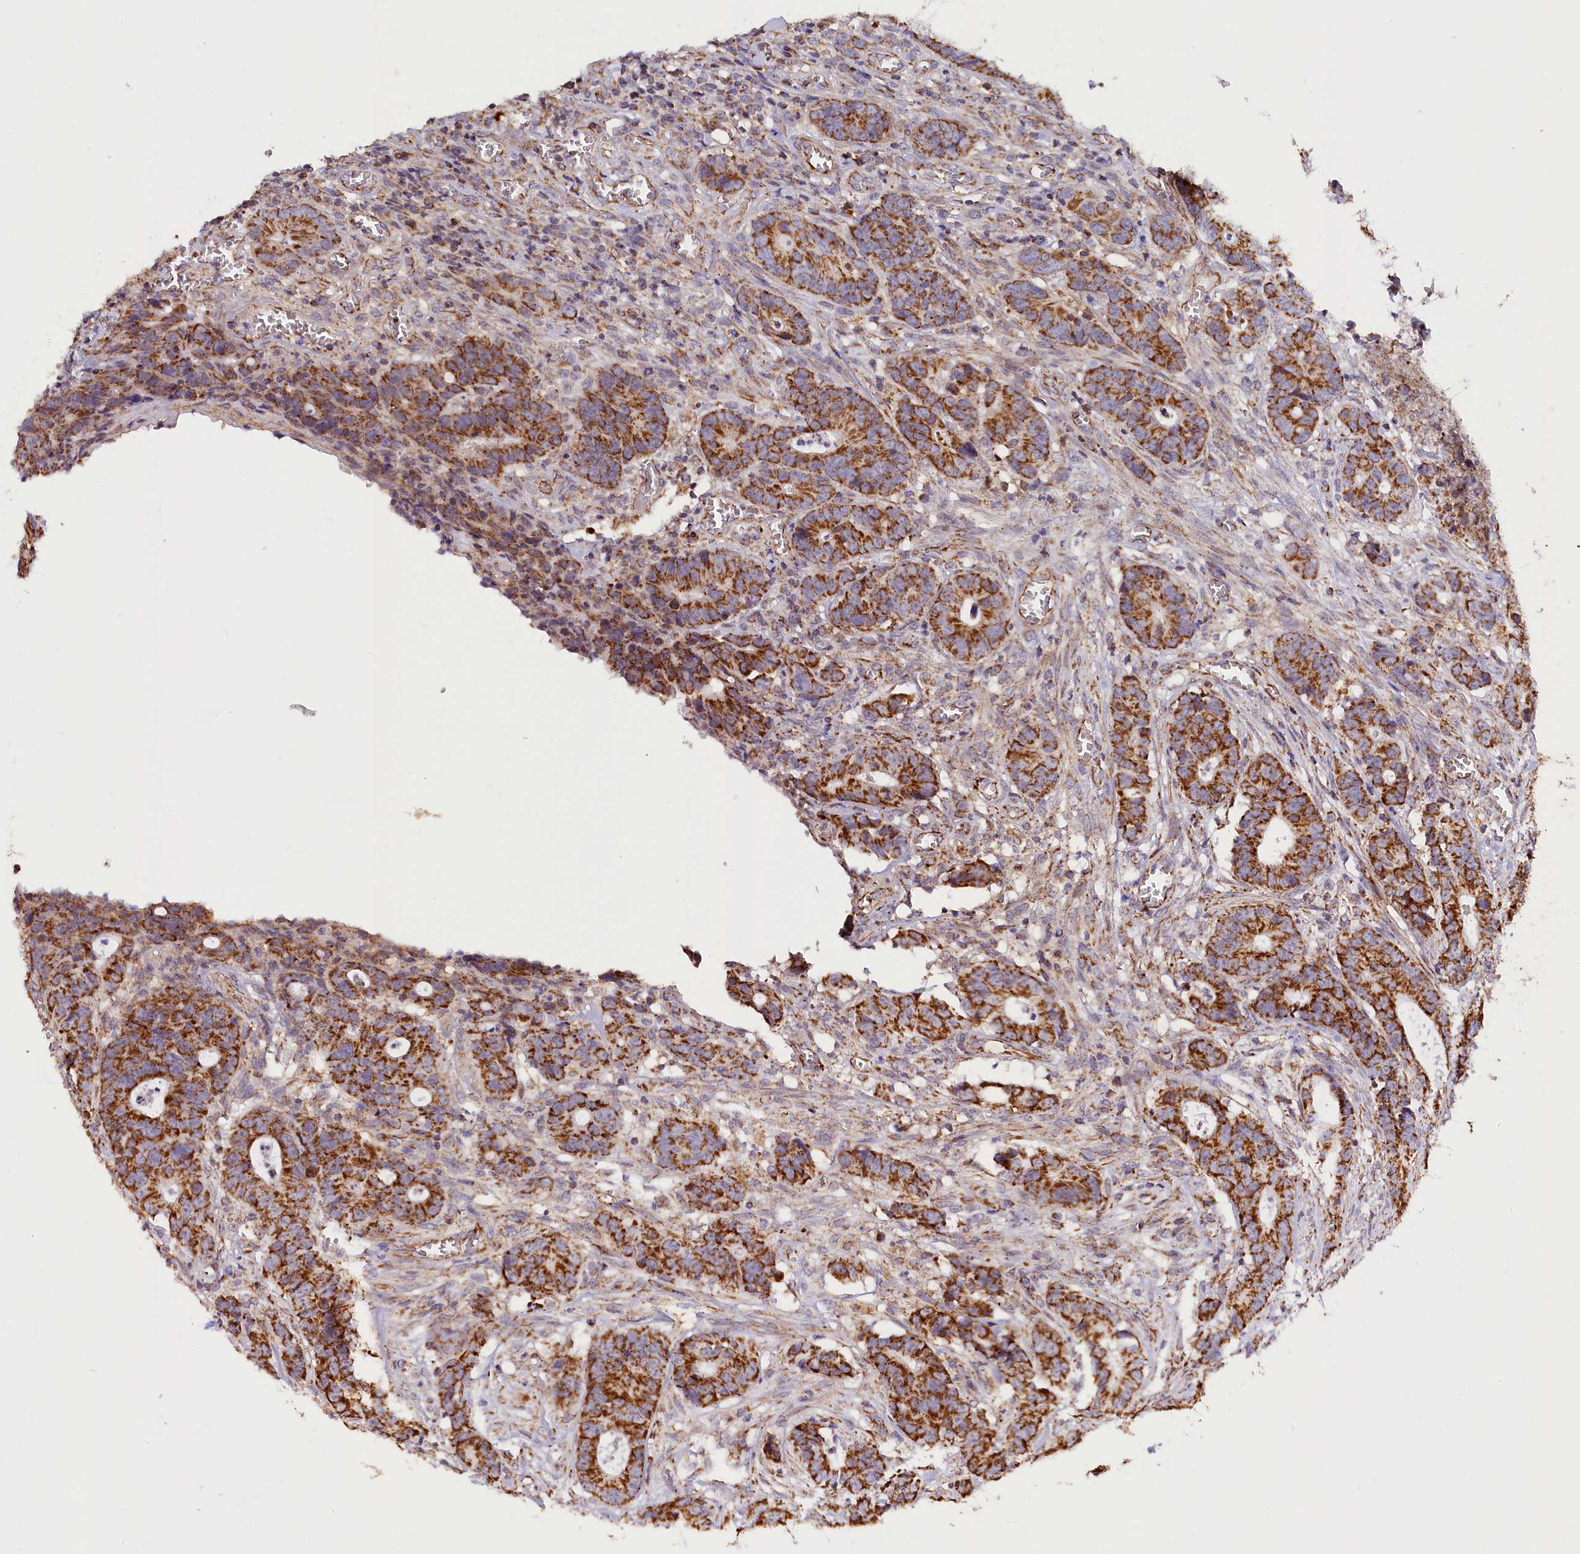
{"staining": {"intensity": "strong", "quantity": ">75%", "location": "cytoplasmic/membranous"}, "tissue": "colorectal cancer", "cell_type": "Tumor cells", "image_type": "cancer", "snomed": [{"axis": "morphology", "description": "Adenocarcinoma, NOS"}, {"axis": "topography", "description": "Colon"}], "caption": "Tumor cells display strong cytoplasmic/membranous positivity in approximately >75% of cells in colorectal cancer.", "gene": "NDUFA8", "patient": {"sex": "female", "age": 57}}